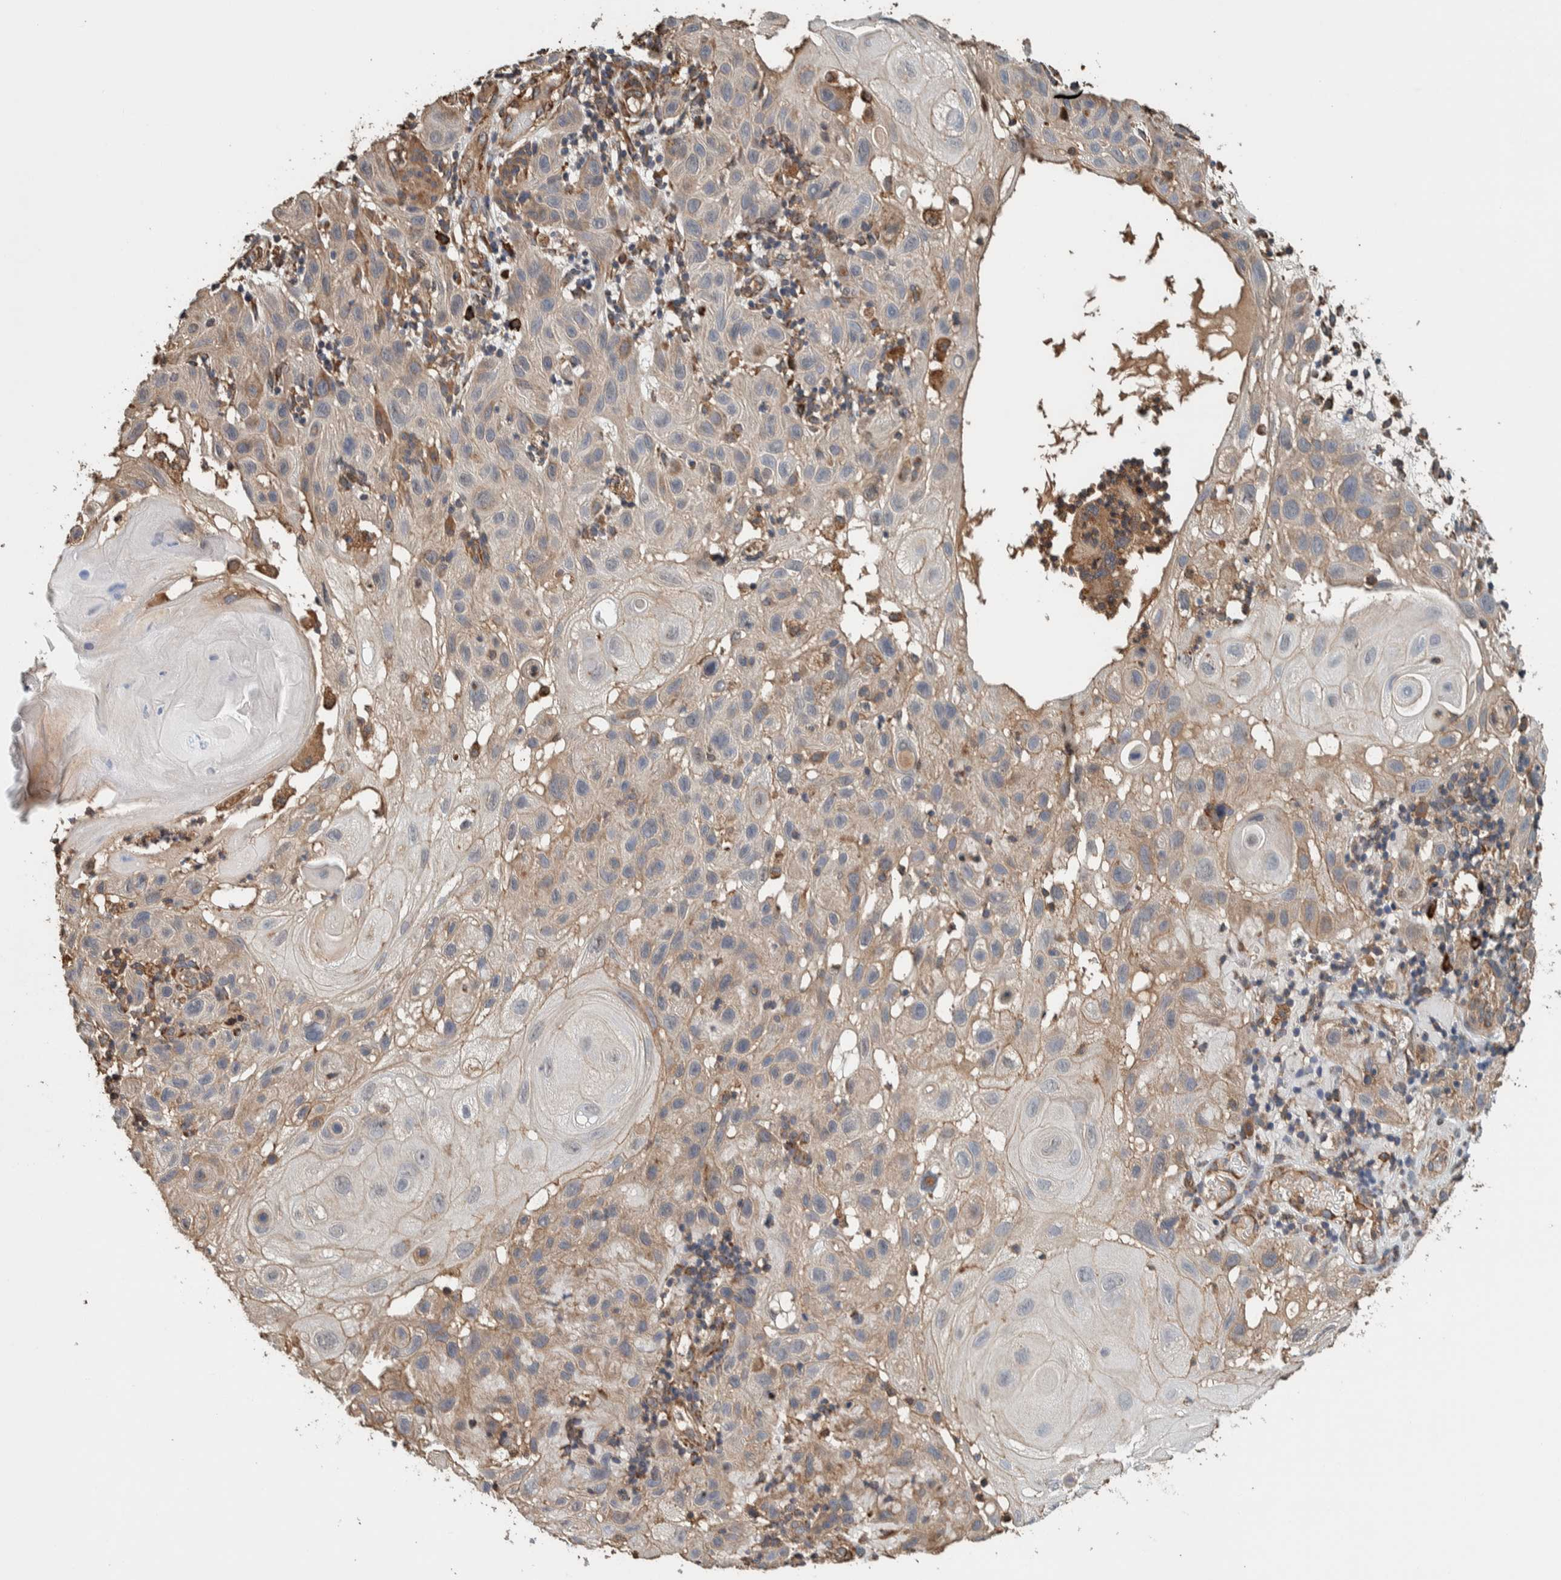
{"staining": {"intensity": "weak", "quantity": "25%-75%", "location": "cytoplasmic/membranous"}, "tissue": "skin cancer", "cell_type": "Tumor cells", "image_type": "cancer", "snomed": [{"axis": "morphology", "description": "Squamous cell carcinoma, NOS"}, {"axis": "topography", "description": "Skin"}], "caption": "Immunohistochemistry histopathology image of neoplastic tissue: skin squamous cell carcinoma stained using IHC displays low levels of weak protein expression localized specifically in the cytoplasmic/membranous of tumor cells, appearing as a cytoplasmic/membranous brown color.", "gene": "PLA2G3", "patient": {"sex": "female", "age": 96}}